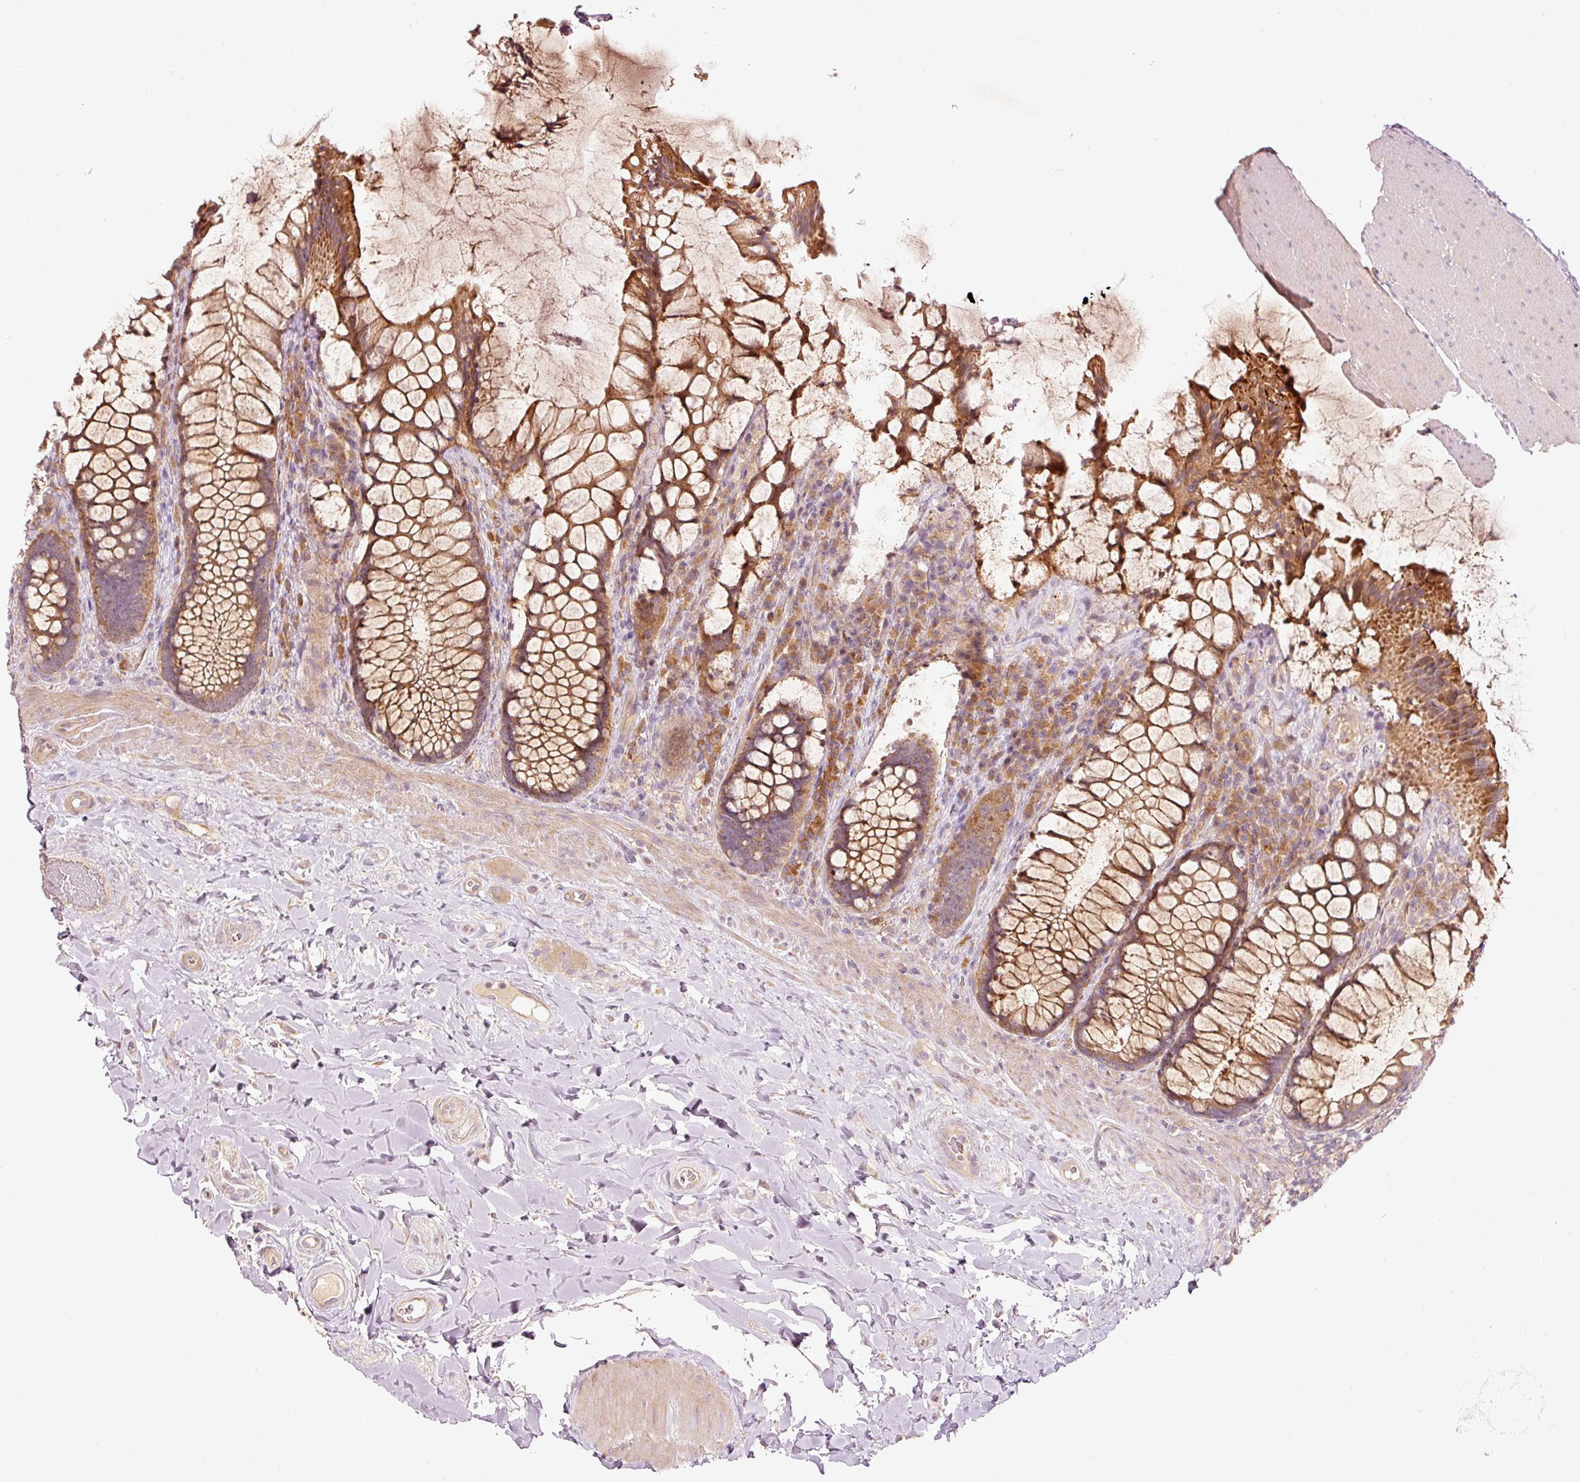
{"staining": {"intensity": "strong", "quantity": ">75%", "location": "cytoplasmic/membranous"}, "tissue": "rectum", "cell_type": "Glandular cells", "image_type": "normal", "snomed": [{"axis": "morphology", "description": "Normal tissue, NOS"}, {"axis": "topography", "description": "Rectum"}], "caption": "Unremarkable rectum shows strong cytoplasmic/membranous expression in about >75% of glandular cells (DAB IHC, brown staining for protein, blue staining for nuclei)..", "gene": "MAP10", "patient": {"sex": "female", "age": 58}}